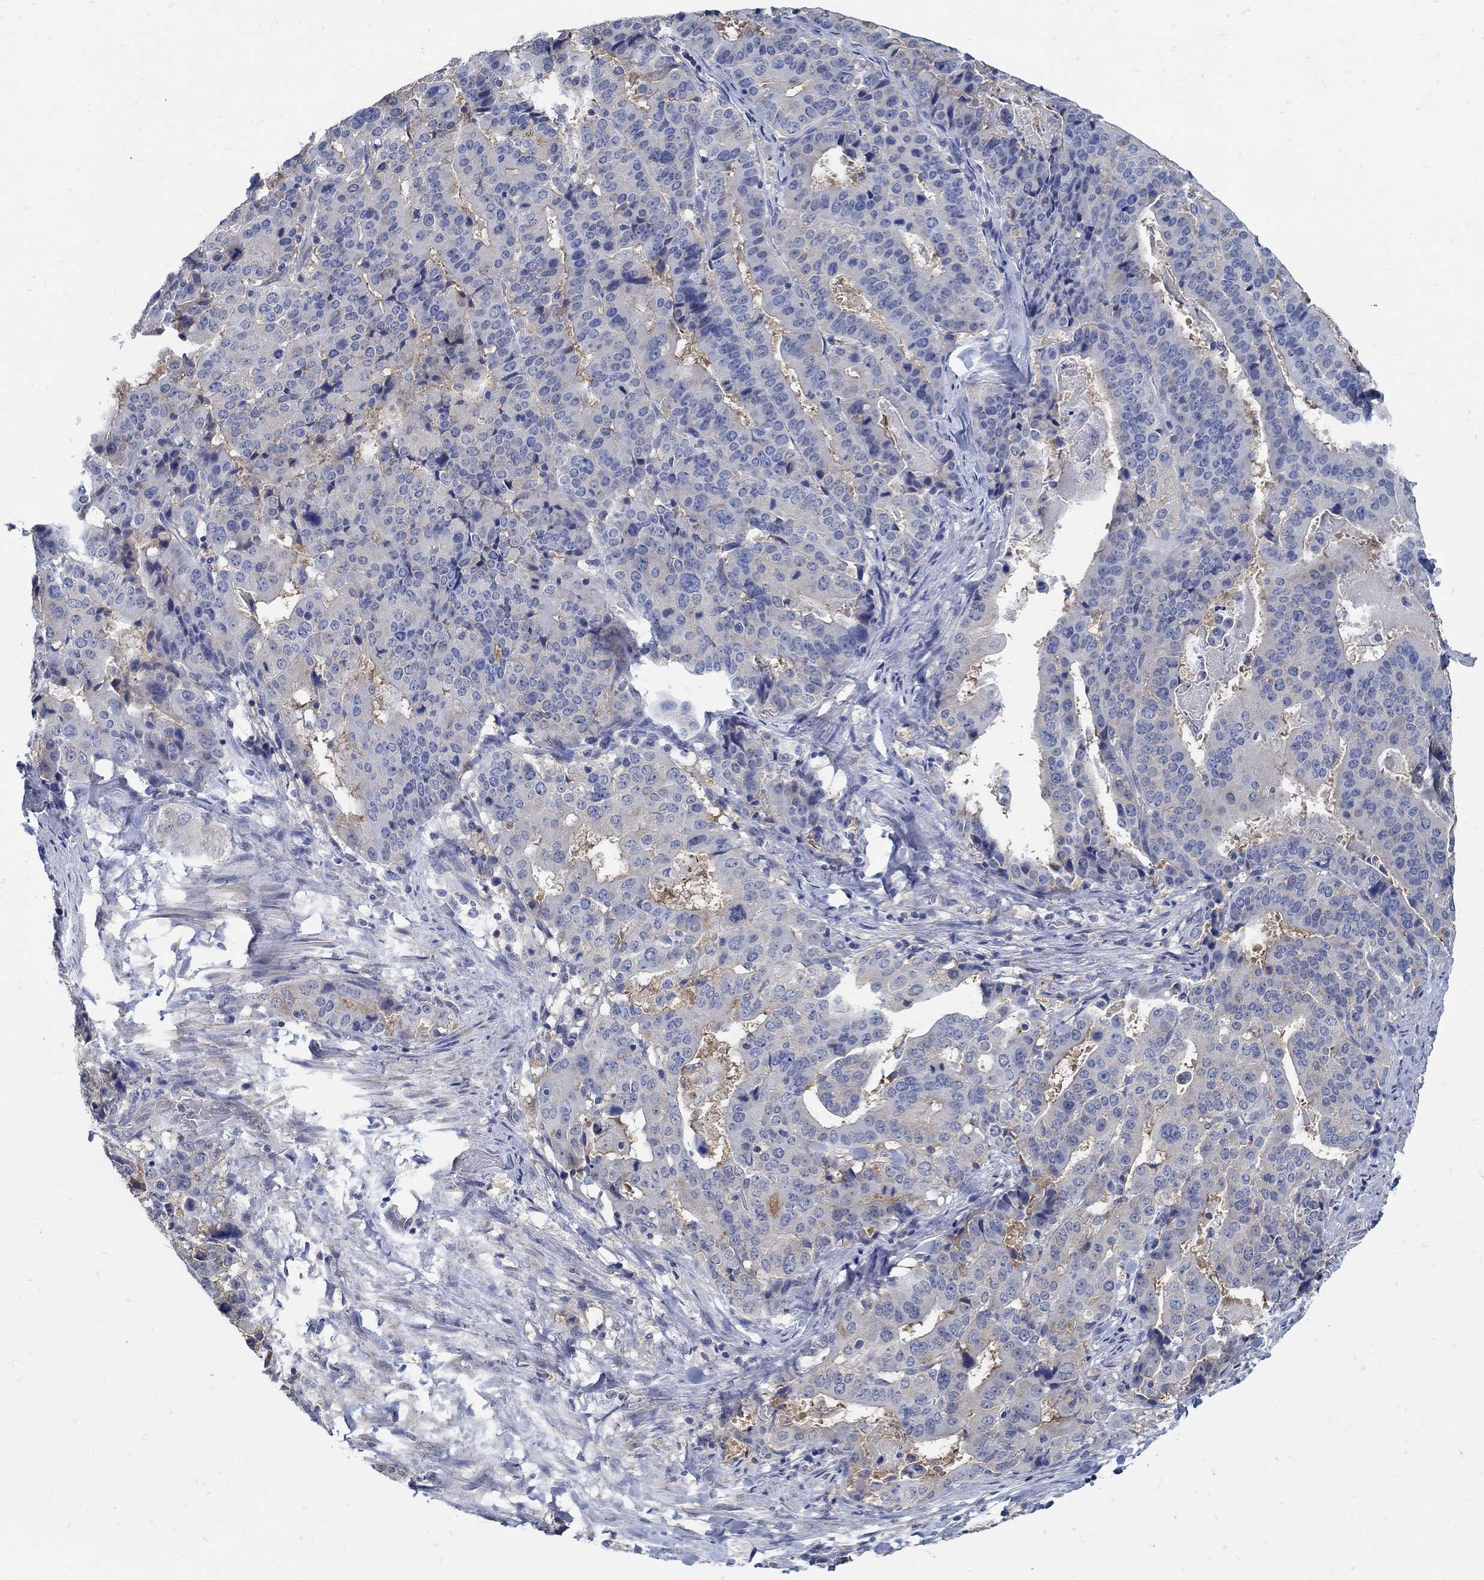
{"staining": {"intensity": "moderate", "quantity": "<25%", "location": "cytoplasmic/membranous"}, "tissue": "stomach cancer", "cell_type": "Tumor cells", "image_type": "cancer", "snomed": [{"axis": "morphology", "description": "Adenocarcinoma, NOS"}, {"axis": "topography", "description": "Stomach"}], "caption": "Protein staining by IHC displays moderate cytoplasmic/membranous positivity in approximately <25% of tumor cells in stomach cancer (adenocarcinoma). Ihc stains the protein in brown and the nuclei are stained blue.", "gene": "PCDH11X", "patient": {"sex": "male", "age": 48}}